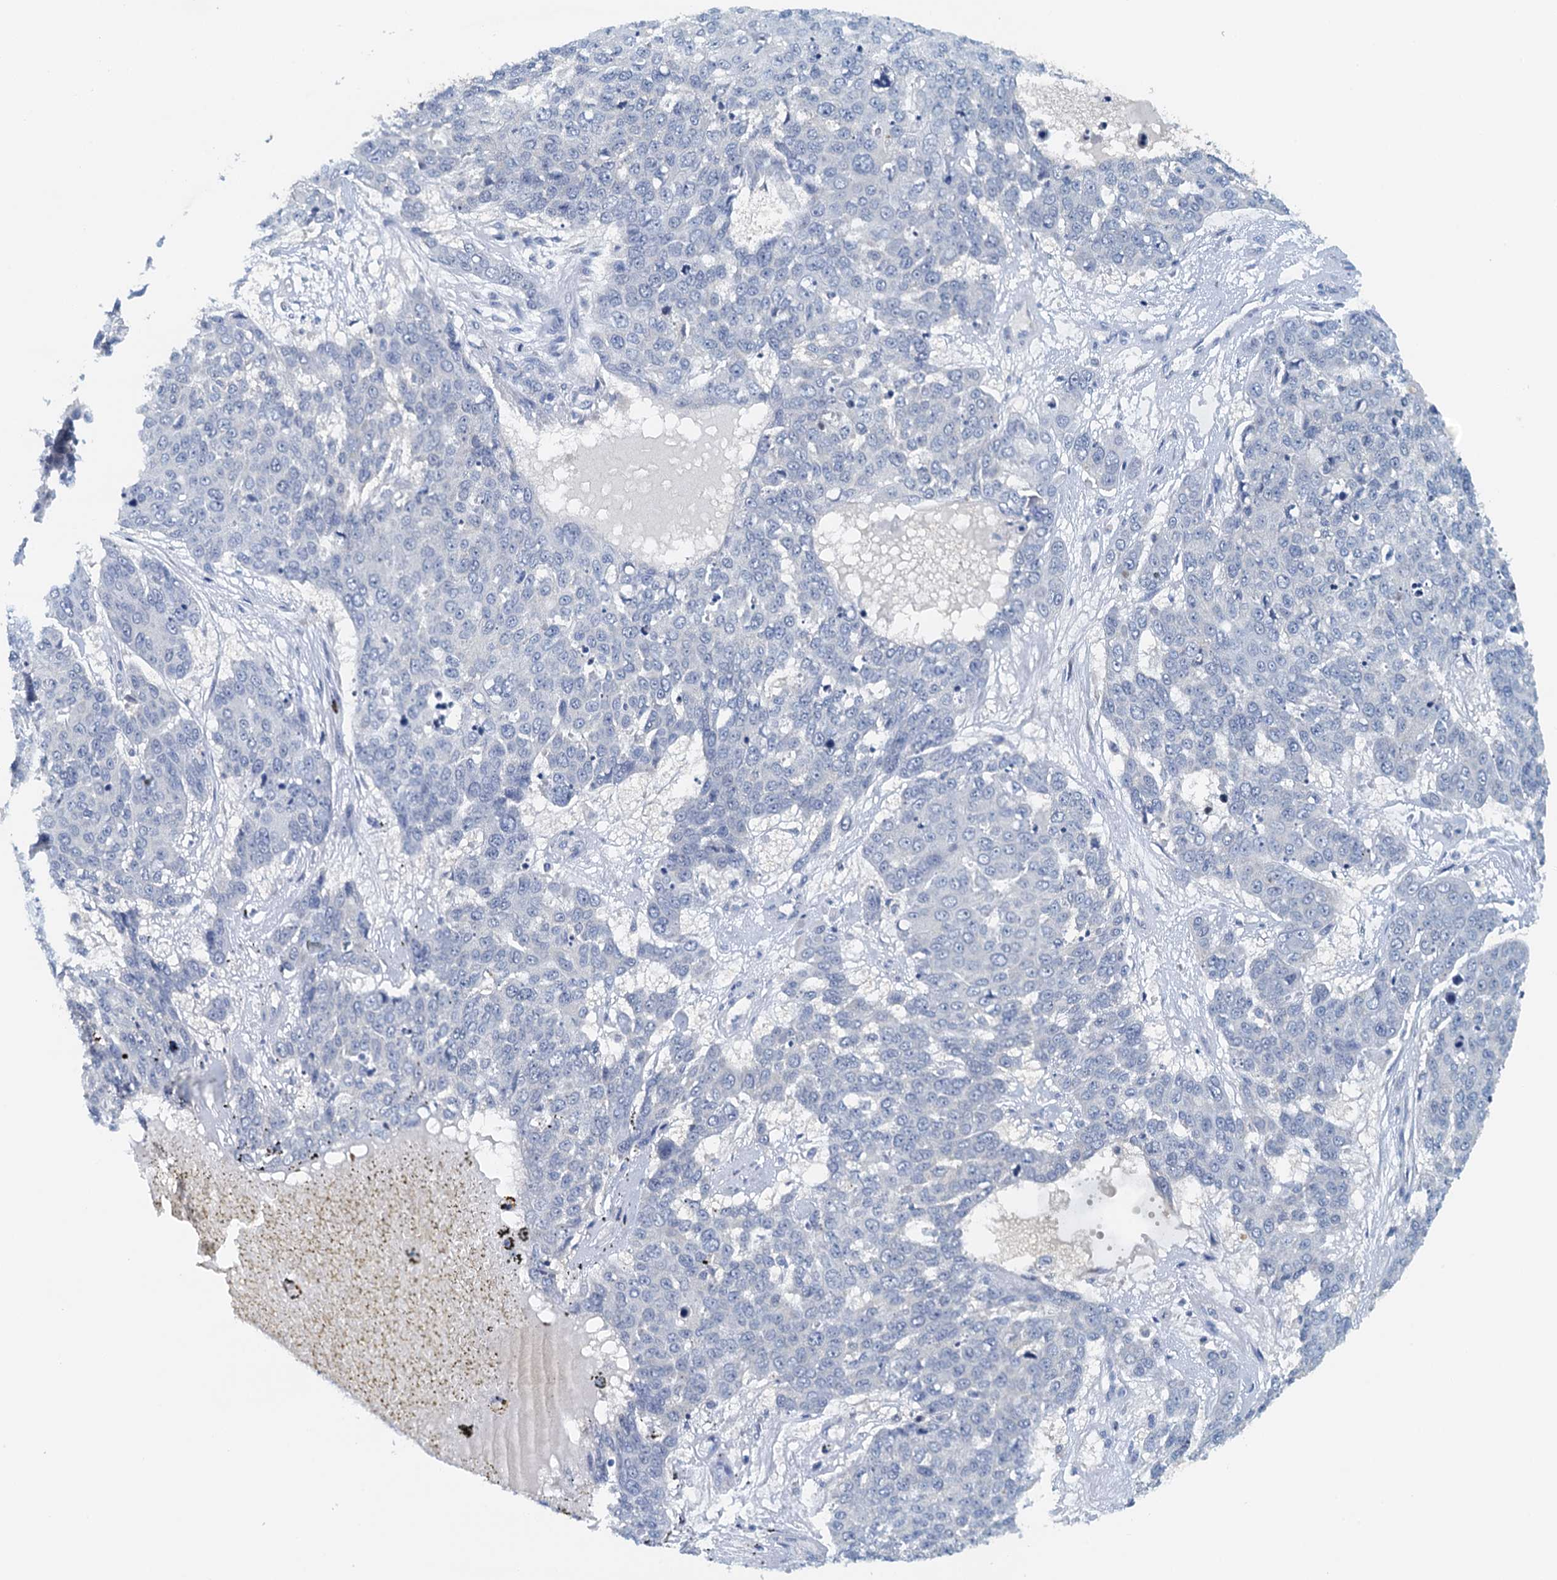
{"staining": {"intensity": "negative", "quantity": "none", "location": "none"}, "tissue": "skin cancer", "cell_type": "Tumor cells", "image_type": "cancer", "snomed": [{"axis": "morphology", "description": "Squamous cell carcinoma, NOS"}, {"axis": "topography", "description": "Skin"}], "caption": "Immunohistochemistry micrograph of skin cancer stained for a protein (brown), which demonstrates no staining in tumor cells.", "gene": "DTD1", "patient": {"sex": "male", "age": 71}}